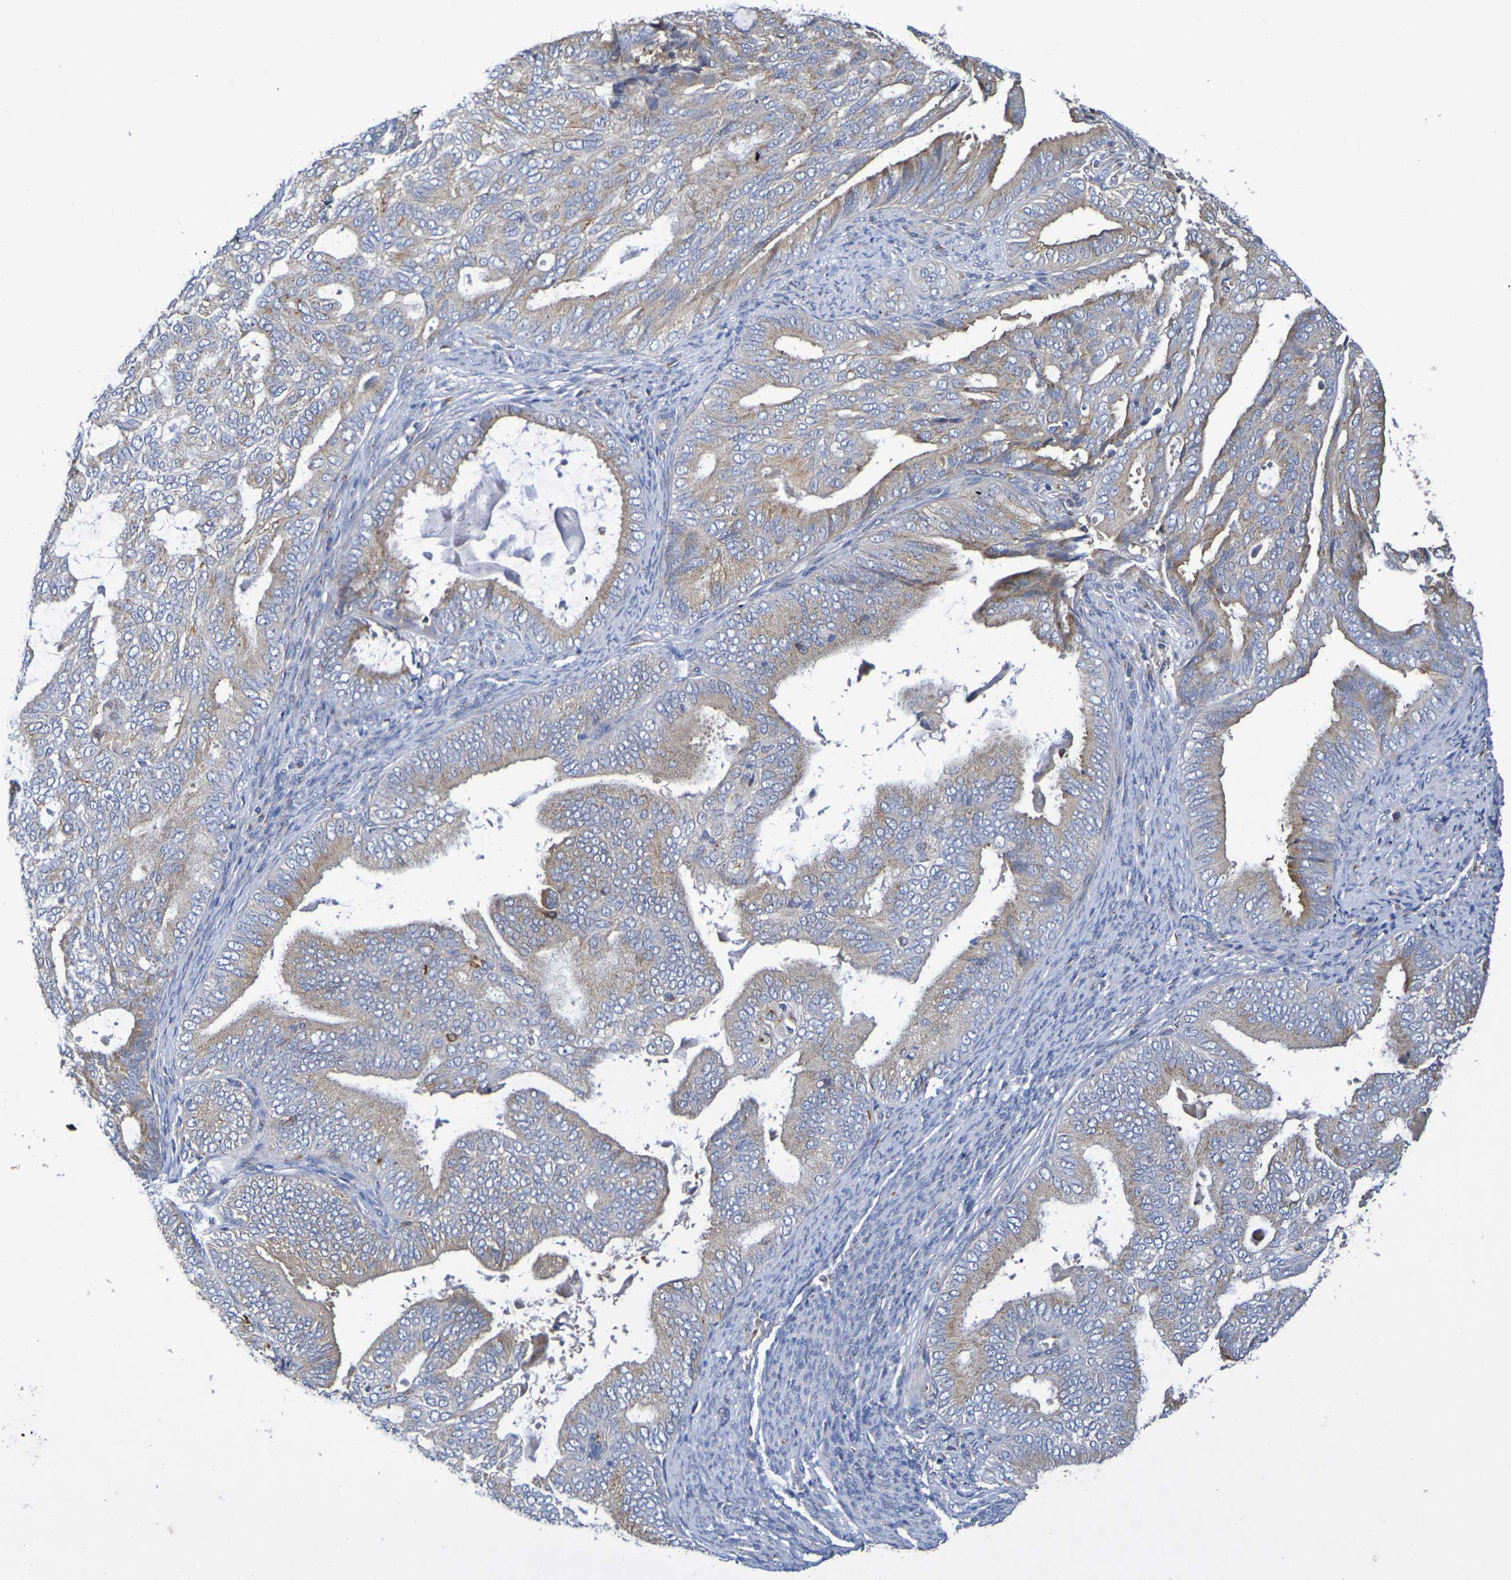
{"staining": {"intensity": "weak", "quantity": "25%-75%", "location": "cytoplasmic/membranous"}, "tissue": "endometrial cancer", "cell_type": "Tumor cells", "image_type": "cancer", "snomed": [{"axis": "morphology", "description": "Adenocarcinoma, NOS"}, {"axis": "topography", "description": "Endometrium"}], "caption": "Tumor cells exhibit weak cytoplasmic/membranous expression in about 25%-75% of cells in adenocarcinoma (endometrial).", "gene": "DCP2", "patient": {"sex": "female", "age": 58}}